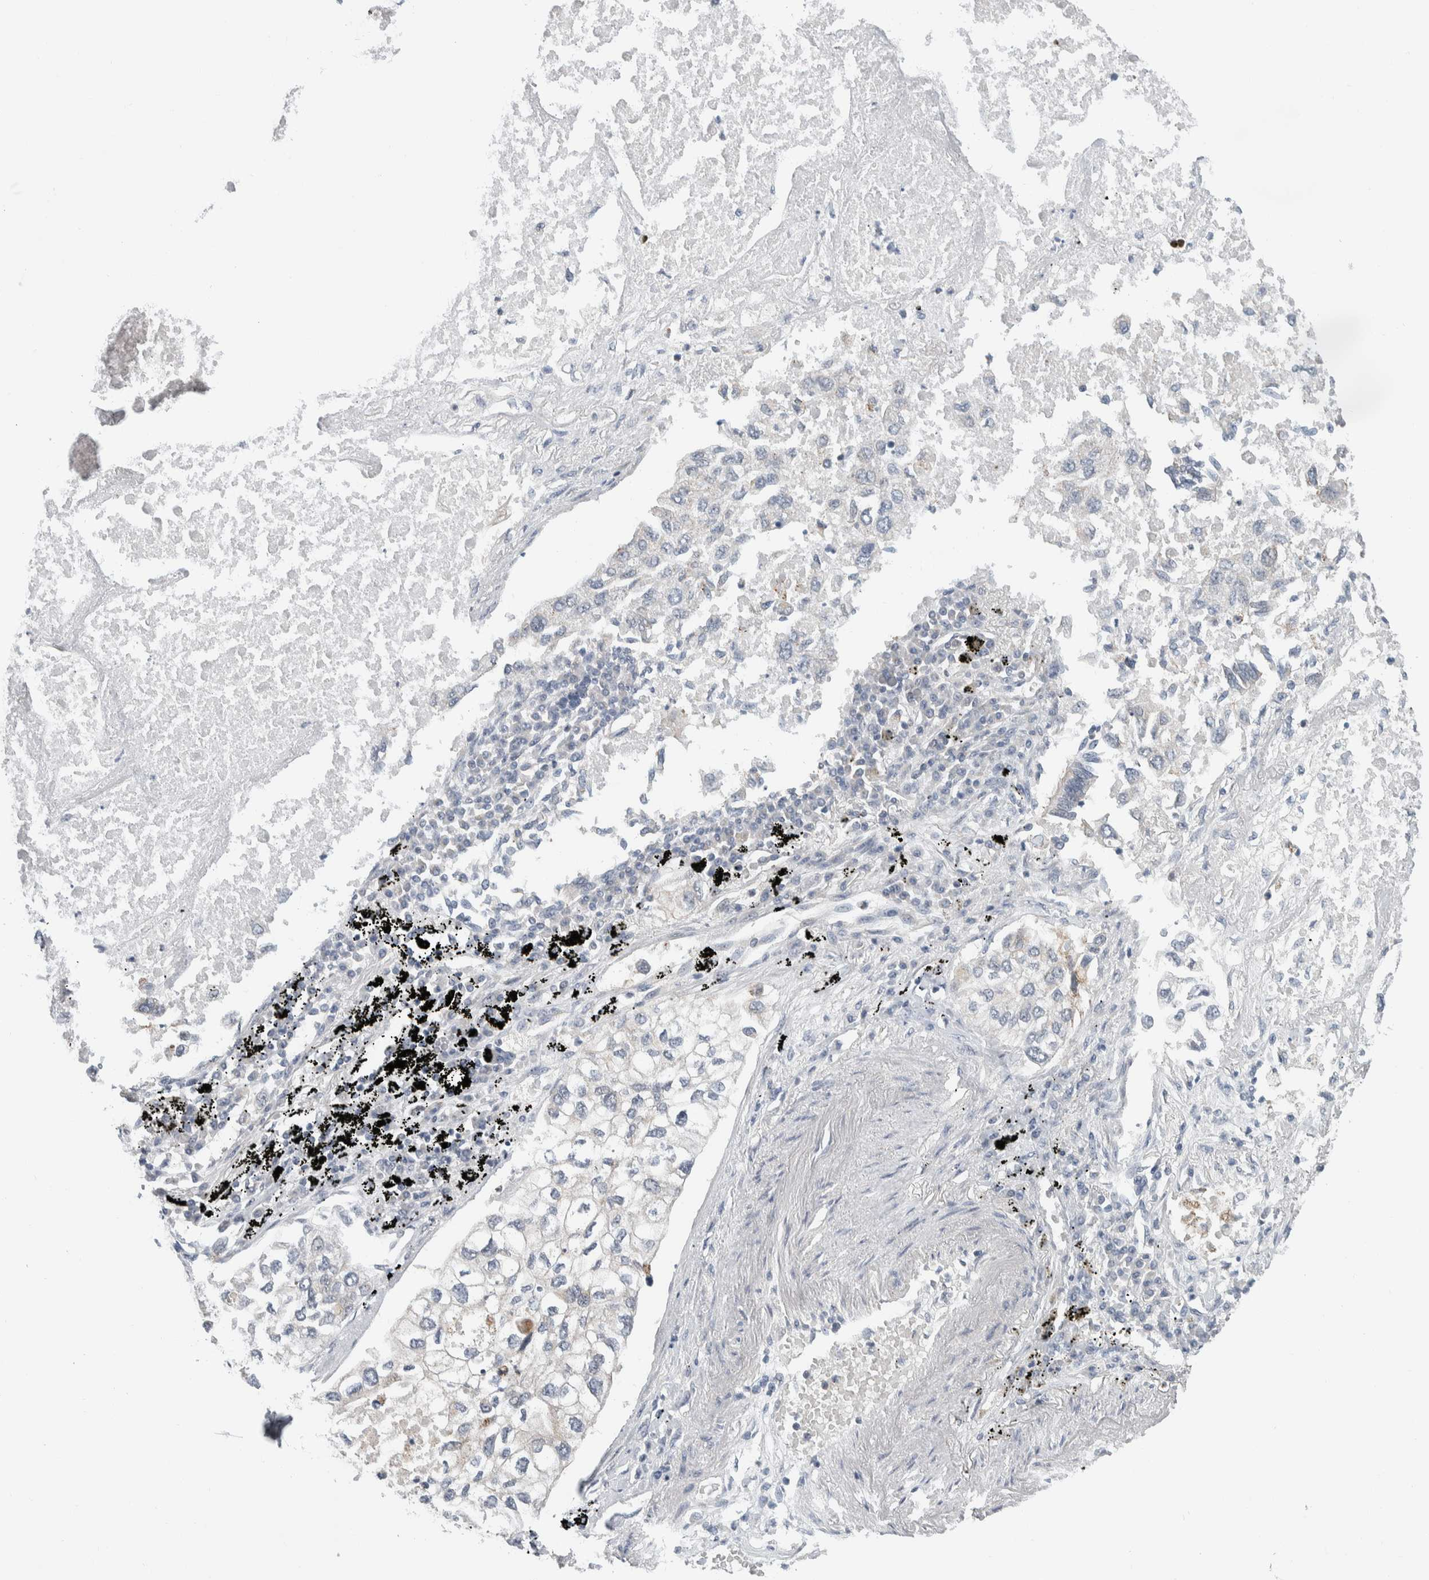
{"staining": {"intensity": "negative", "quantity": "none", "location": "none"}, "tissue": "lung cancer", "cell_type": "Tumor cells", "image_type": "cancer", "snomed": [{"axis": "morphology", "description": "Inflammation, NOS"}, {"axis": "morphology", "description": "Adenocarcinoma, NOS"}, {"axis": "topography", "description": "Lung"}], "caption": "This is an immunohistochemistry (IHC) image of human lung cancer (adenocarcinoma). There is no staining in tumor cells.", "gene": "SHPK", "patient": {"sex": "male", "age": 63}}